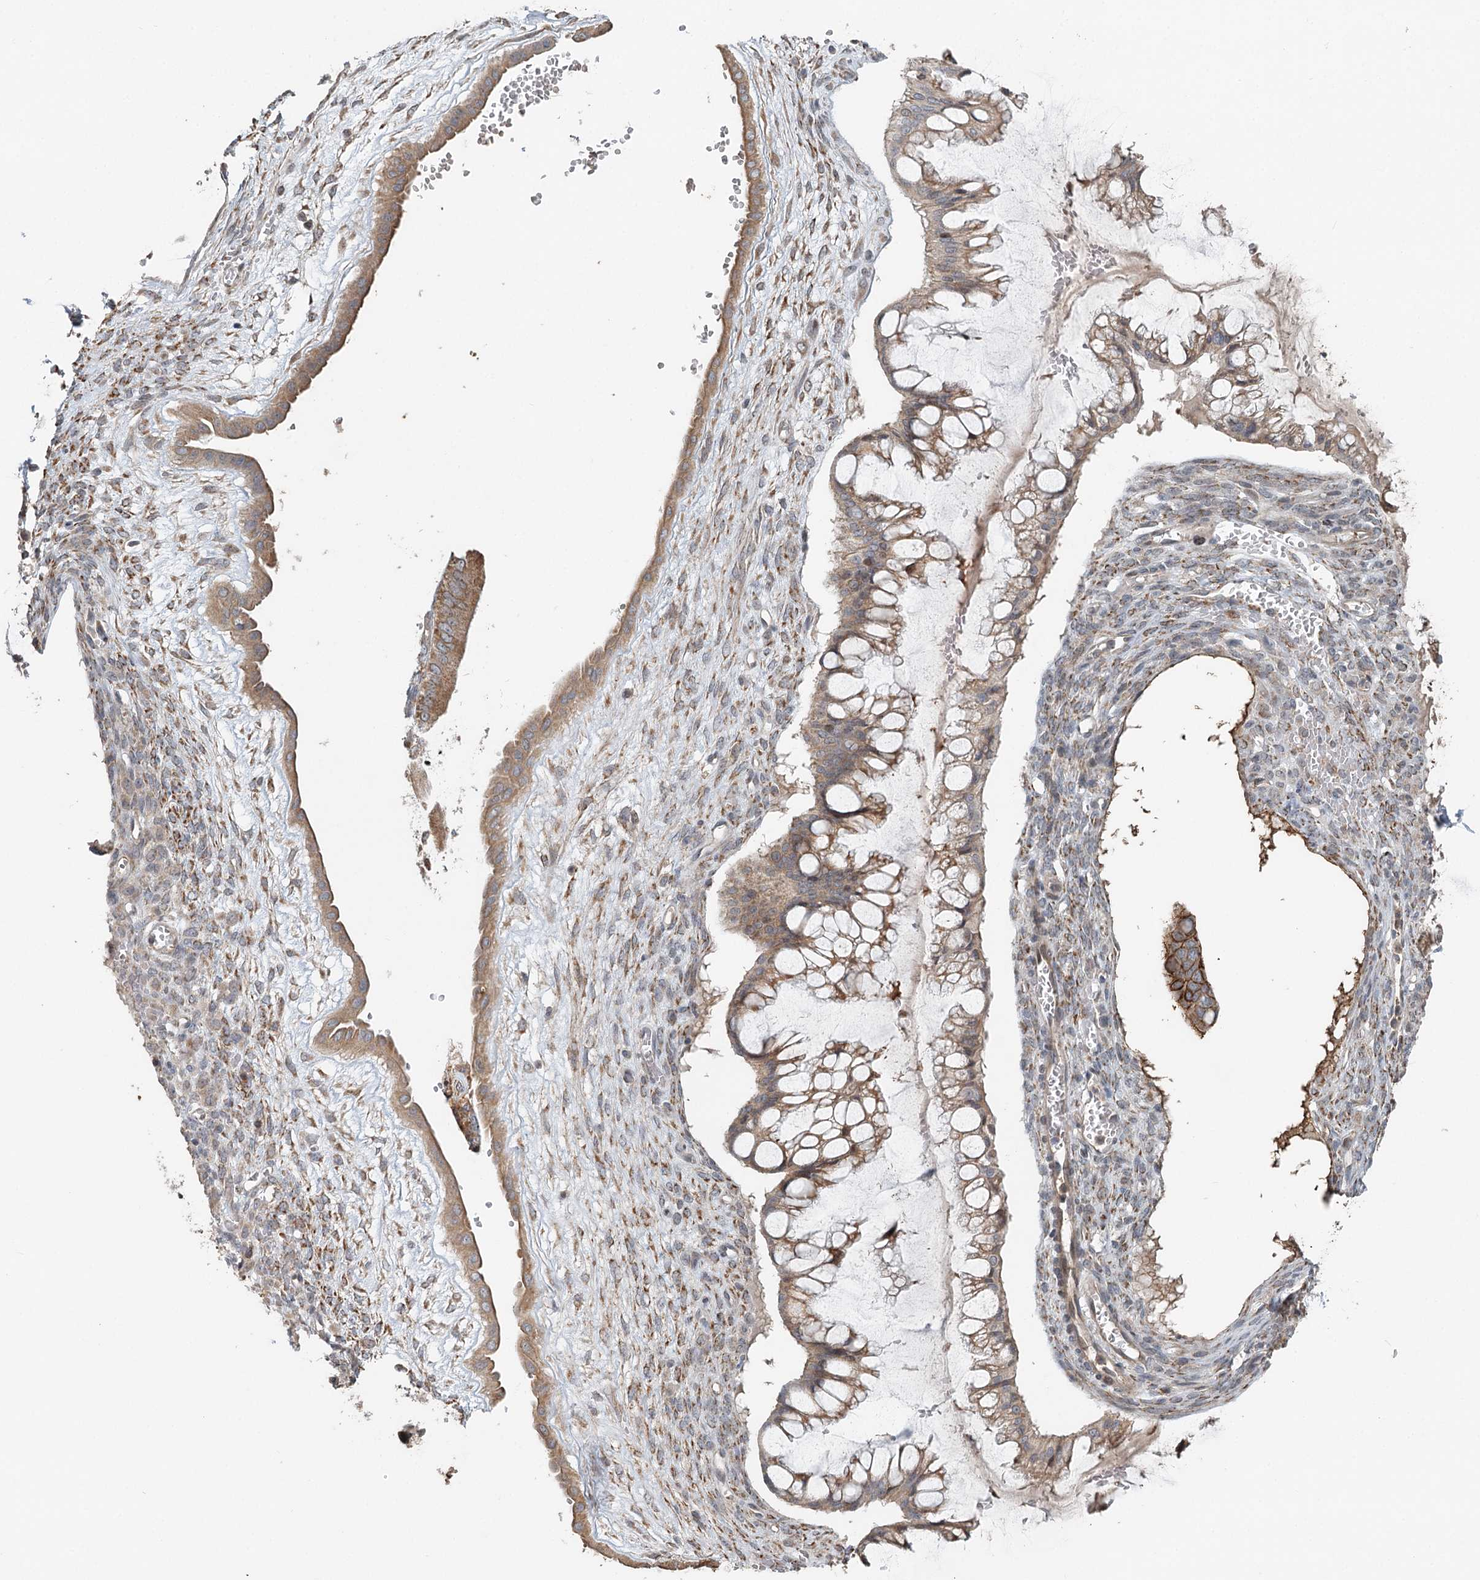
{"staining": {"intensity": "moderate", "quantity": "25%-75%", "location": "cytoplasmic/membranous"}, "tissue": "ovarian cancer", "cell_type": "Tumor cells", "image_type": "cancer", "snomed": [{"axis": "morphology", "description": "Cystadenocarcinoma, mucinous, NOS"}, {"axis": "topography", "description": "Ovary"}], "caption": "Immunohistochemical staining of human mucinous cystadenocarcinoma (ovarian) exhibits moderate cytoplasmic/membranous protein expression in approximately 25%-75% of tumor cells.", "gene": "RNF111", "patient": {"sex": "female", "age": 73}}